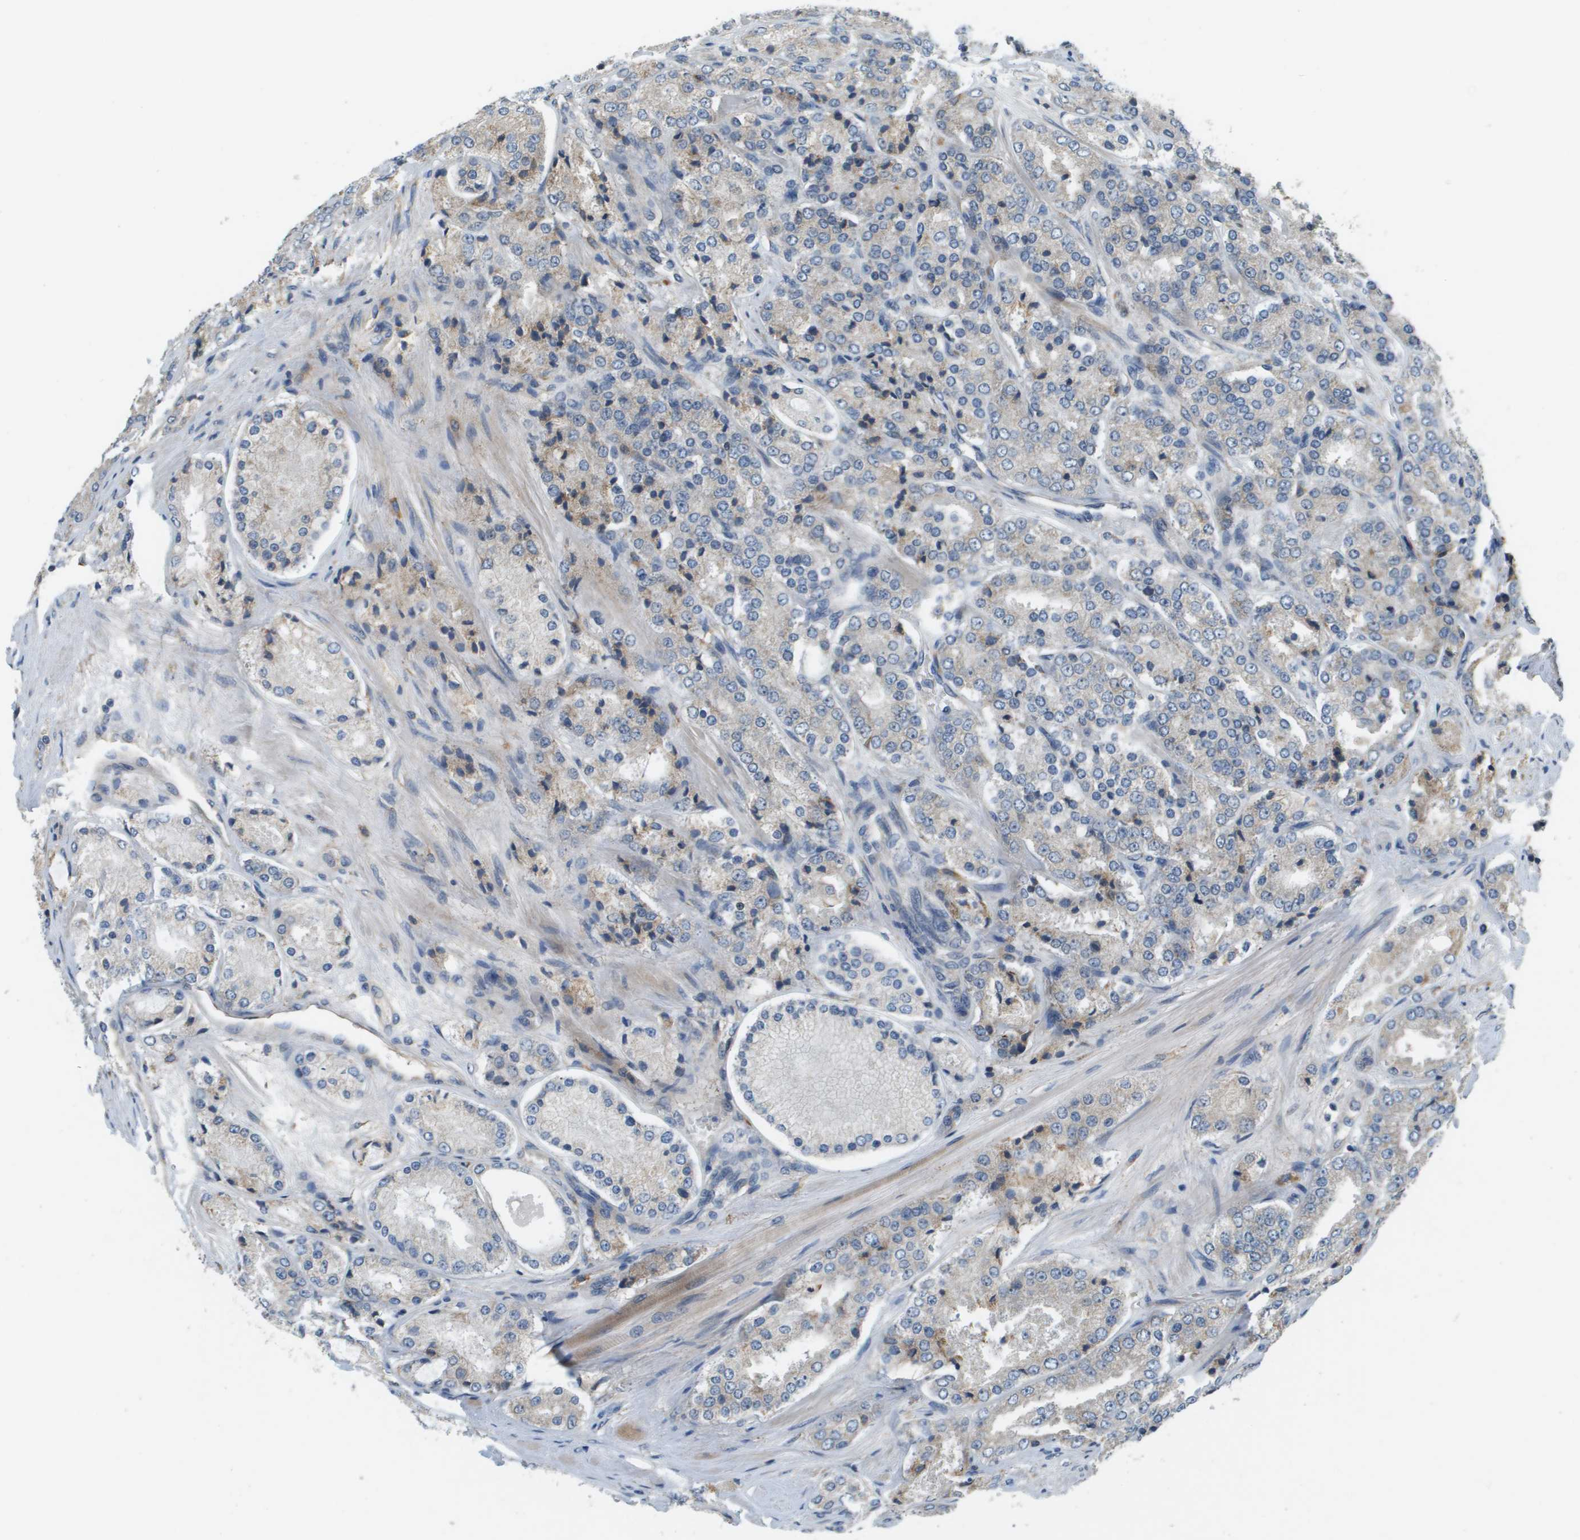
{"staining": {"intensity": "negative", "quantity": "none", "location": "none"}, "tissue": "prostate cancer", "cell_type": "Tumor cells", "image_type": "cancer", "snomed": [{"axis": "morphology", "description": "Adenocarcinoma, High grade"}, {"axis": "topography", "description": "Prostate"}], "caption": "Immunohistochemistry (IHC) micrograph of neoplastic tissue: human prostate cancer (adenocarcinoma (high-grade)) stained with DAB (3,3'-diaminobenzidine) shows no significant protein staining in tumor cells.", "gene": "SAMSN1", "patient": {"sex": "male", "age": 65}}